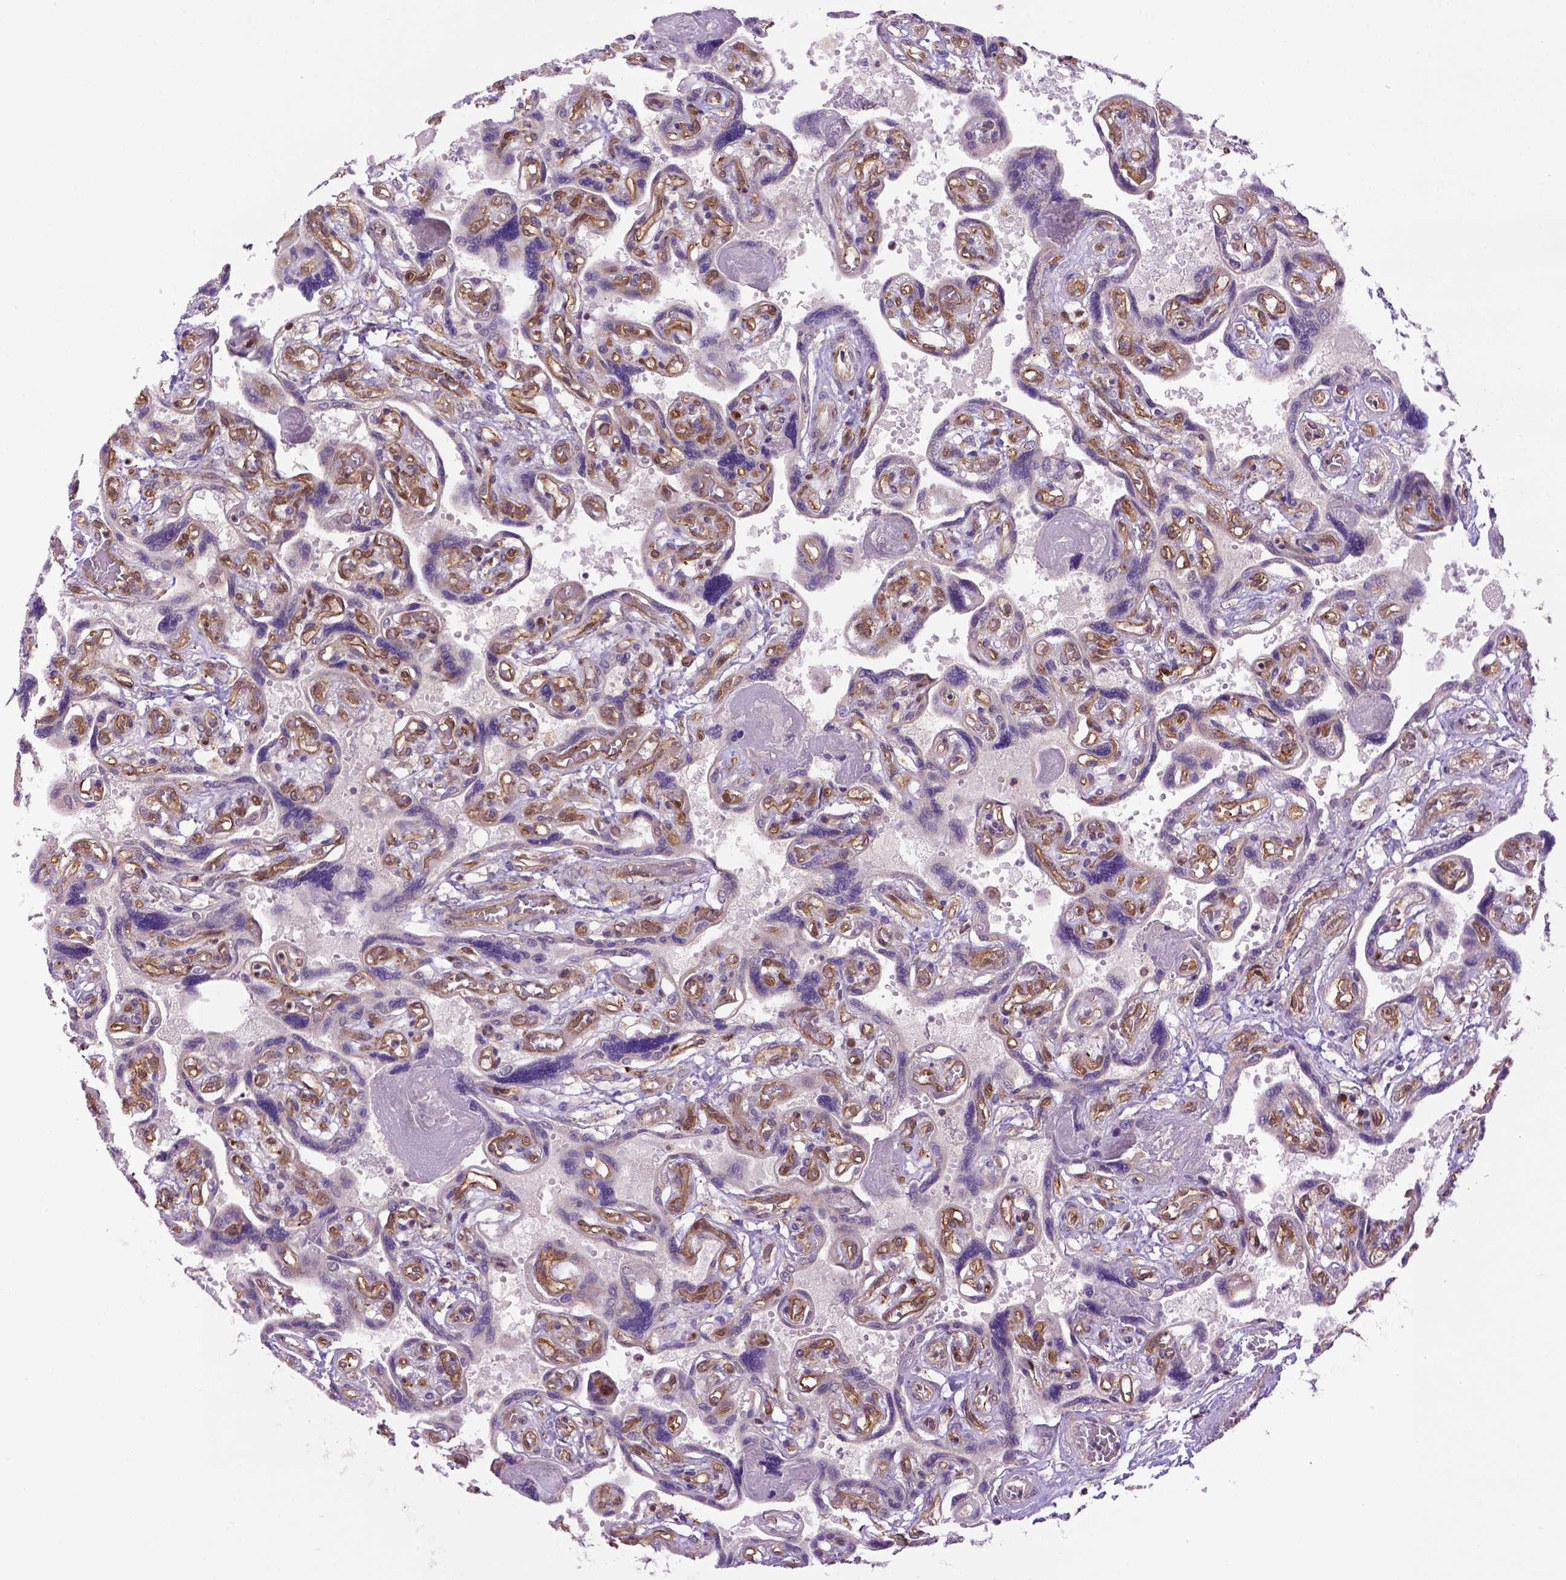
{"staining": {"intensity": "negative", "quantity": "none", "location": "none"}, "tissue": "placenta", "cell_type": "Decidual cells", "image_type": "normal", "snomed": [{"axis": "morphology", "description": "Normal tissue, NOS"}, {"axis": "topography", "description": "Placenta"}], "caption": "Decidual cells are negative for brown protein staining in unremarkable placenta. (Stains: DAB immunohistochemistry with hematoxylin counter stain, Microscopy: brightfield microscopy at high magnification).", "gene": "CASKIN2", "patient": {"sex": "female", "age": 32}}